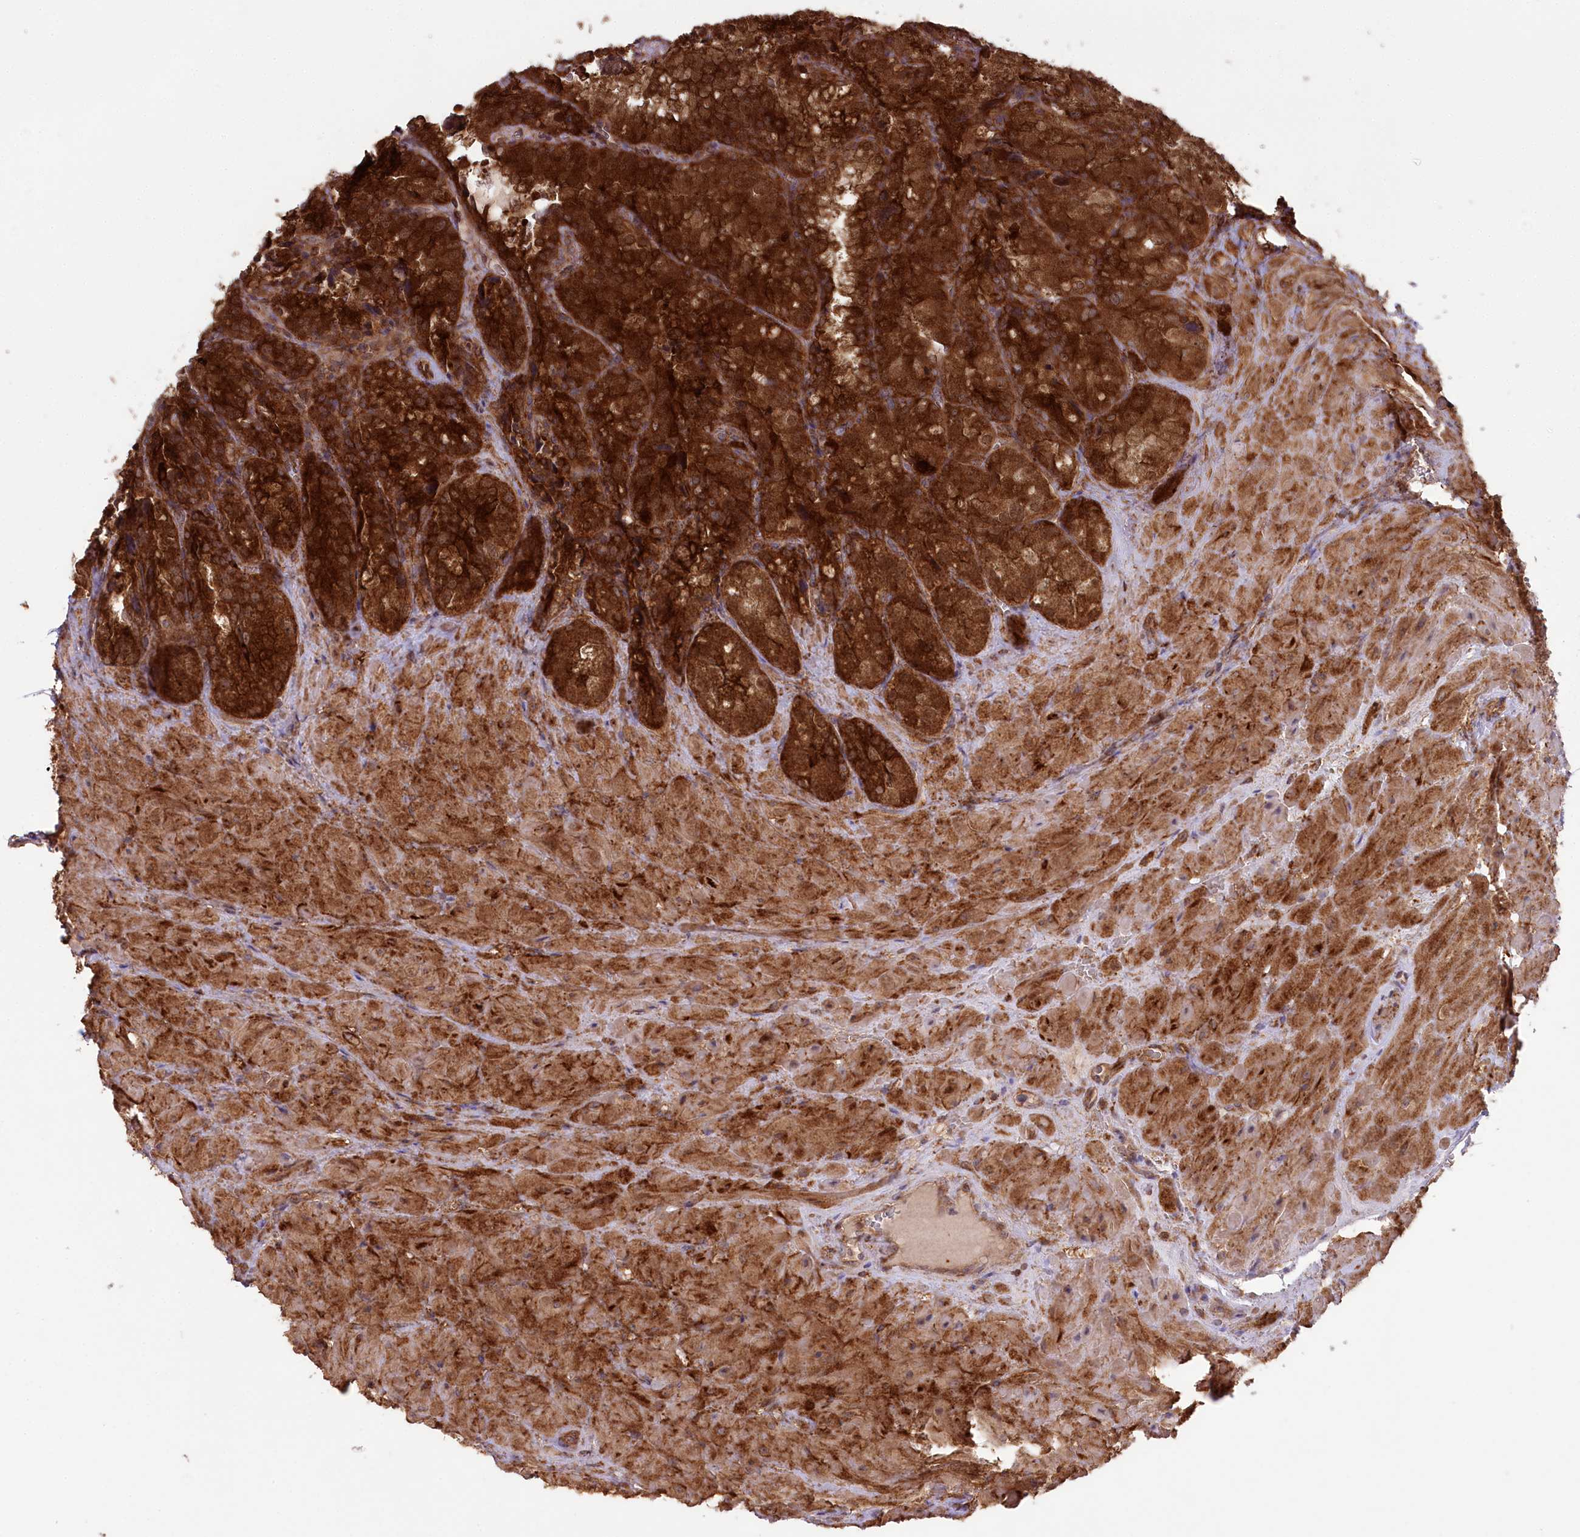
{"staining": {"intensity": "strong", "quantity": ">75%", "location": "cytoplasmic/membranous"}, "tissue": "seminal vesicle", "cell_type": "Glandular cells", "image_type": "normal", "snomed": [{"axis": "morphology", "description": "Normal tissue, NOS"}, {"axis": "topography", "description": "Seminal veicle"}], "caption": "IHC (DAB (3,3'-diaminobenzidine)) staining of unremarkable human seminal vesicle exhibits strong cytoplasmic/membranous protein positivity in approximately >75% of glandular cells.", "gene": "CCDC91", "patient": {"sex": "male", "age": 62}}